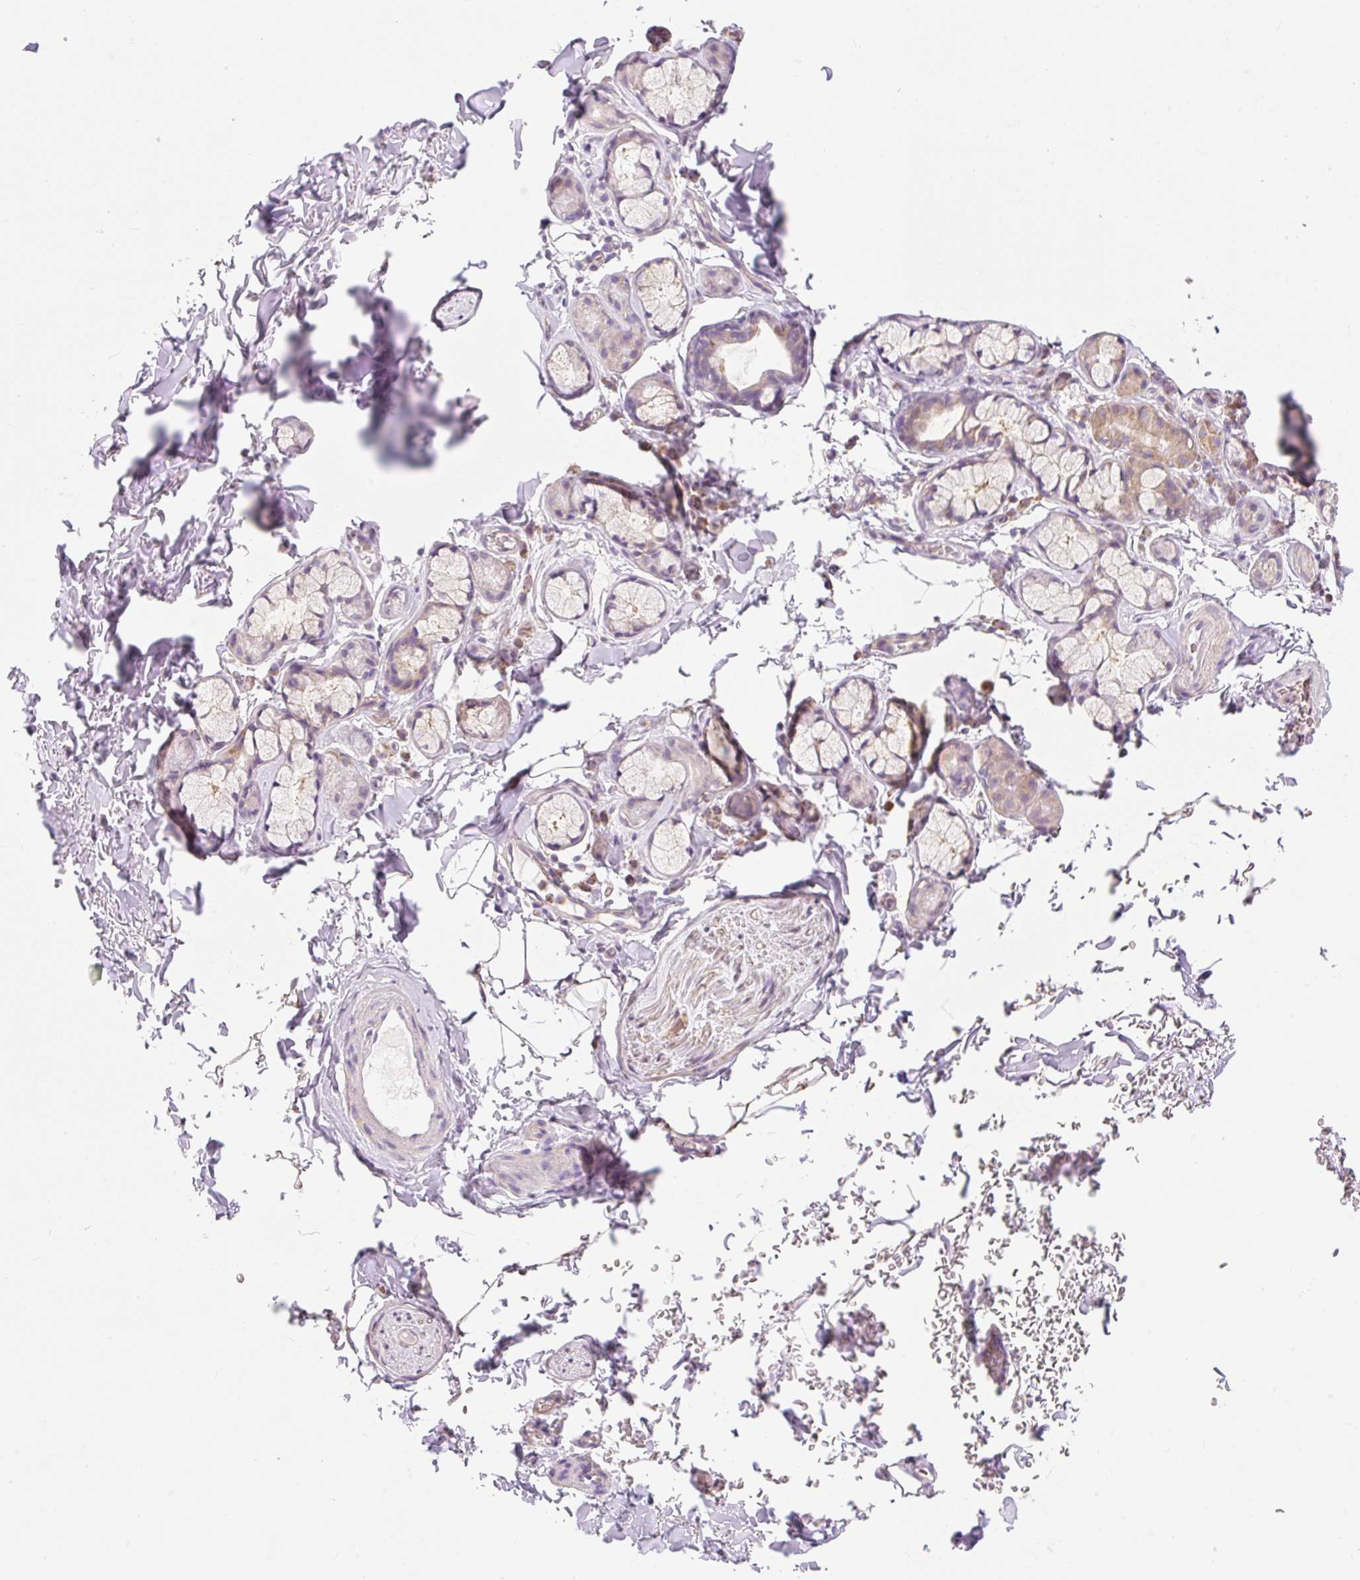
{"staining": {"intensity": "weak", "quantity": "25%-75%", "location": "cytoplasmic/membranous"}, "tissue": "adipose tissue", "cell_type": "Adipocytes", "image_type": "normal", "snomed": [{"axis": "morphology", "description": "Normal tissue, NOS"}, {"axis": "topography", "description": "Cartilage tissue"}, {"axis": "topography", "description": "Bronchus"}, {"axis": "topography", "description": "Peripheral nerve tissue"}], "caption": "The image reveals immunohistochemical staining of unremarkable adipose tissue. There is weak cytoplasmic/membranous staining is appreciated in approximately 25%-75% of adipocytes. The staining is performed using DAB (3,3'-diaminobenzidine) brown chromogen to label protein expression. The nuclei are counter-stained blue using hematoxylin.", "gene": "DHX35", "patient": {"sex": "male", "age": 67}}